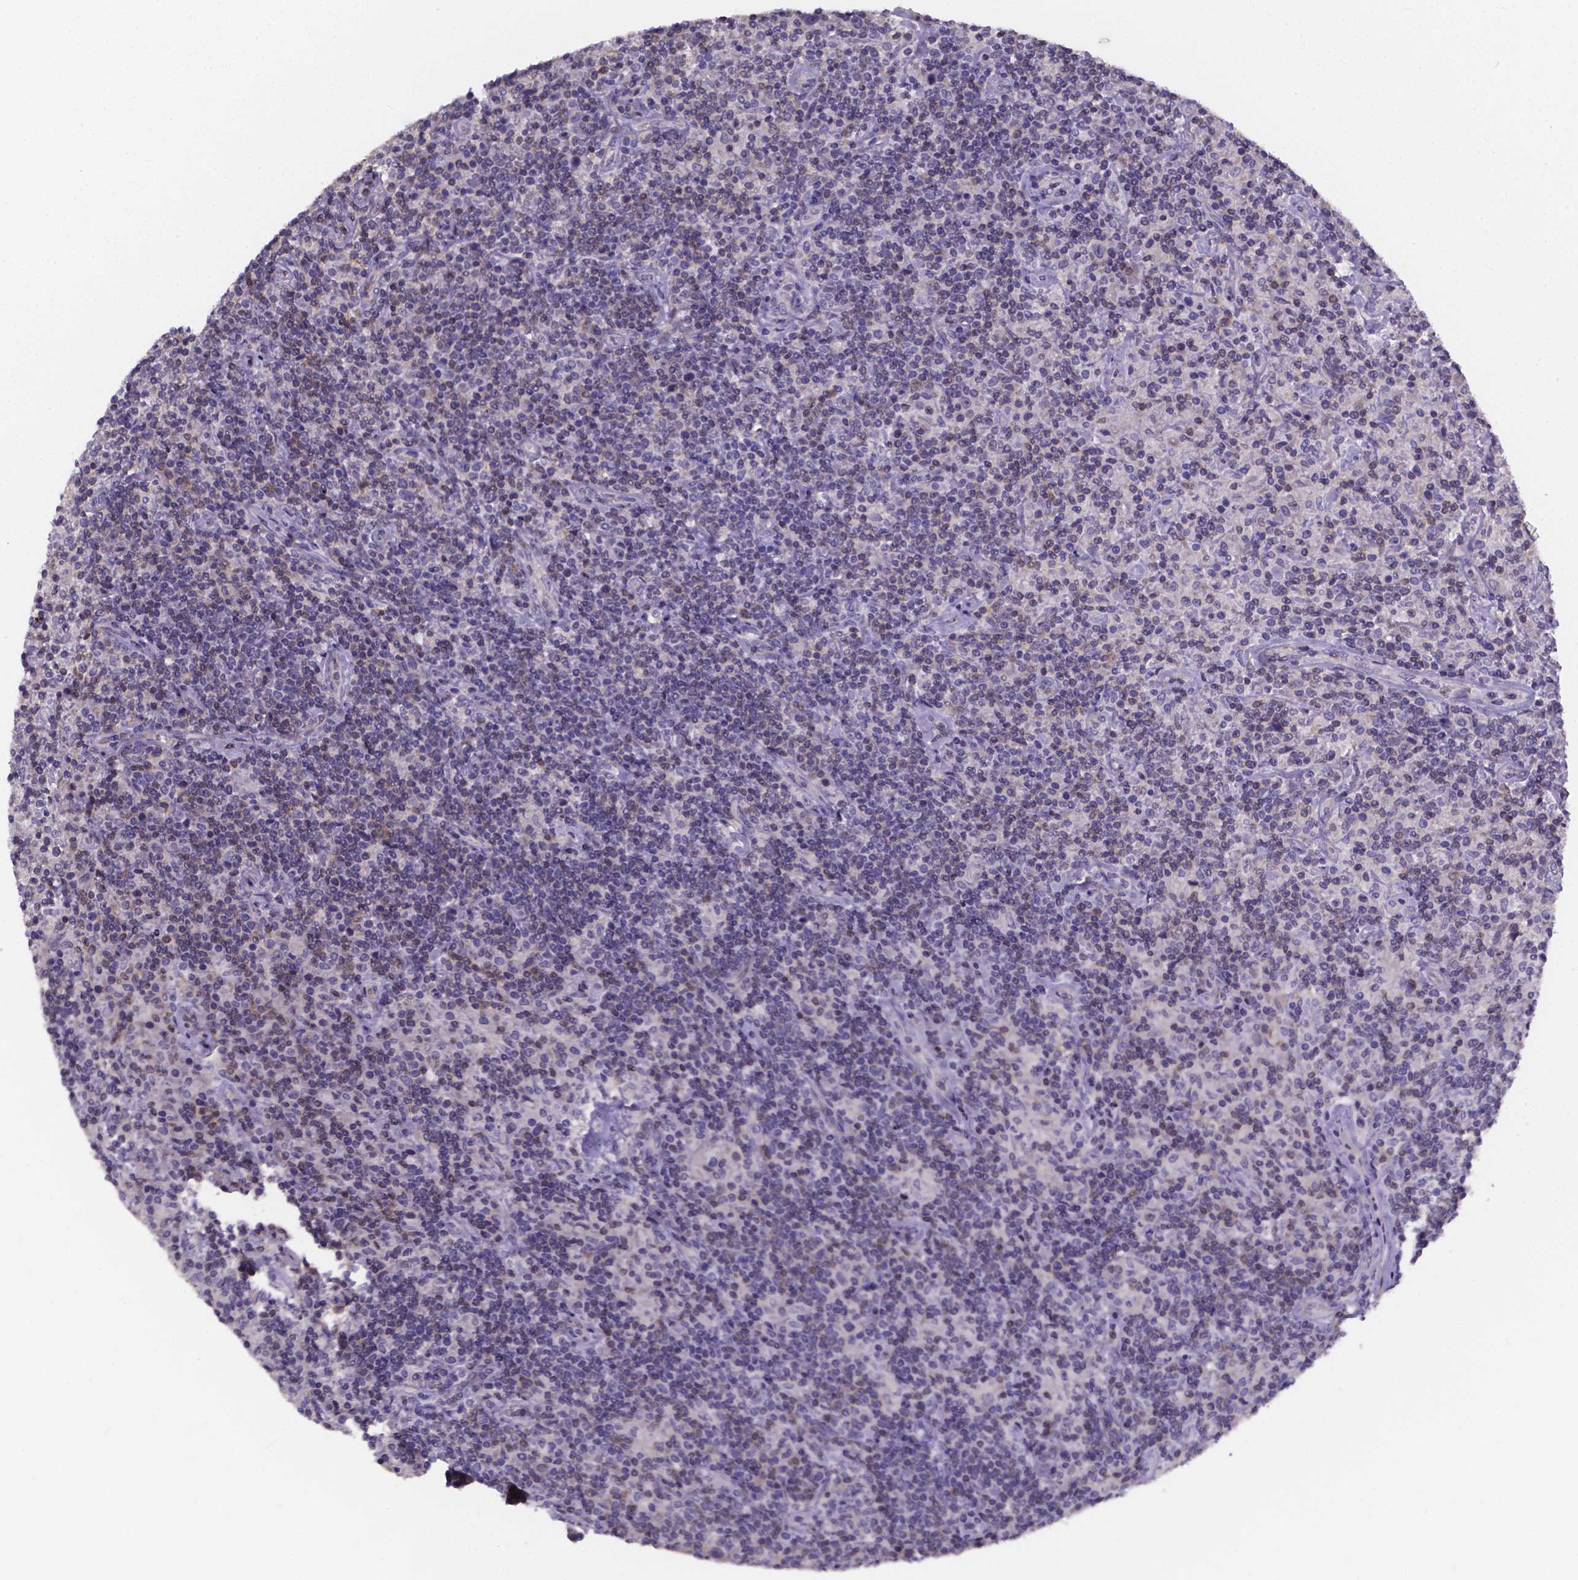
{"staining": {"intensity": "negative", "quantity": "none", "location": "none"}, "tissue": "lymphoma", "cell_type": "Tumor cells", "image_type": "cancer", "snomed": [{"axis": "morphology", "description": "Hodgkin's disease, NOS"}, {"axis": "topography", "description": "Lymph node"}], "caption": "DAB immunohistochemical staining of Hodgkin's disease exhibits no significant staining in tumor cells.", "gene": "THEMIS", "patient": {"sex": "male", "age": 70}}